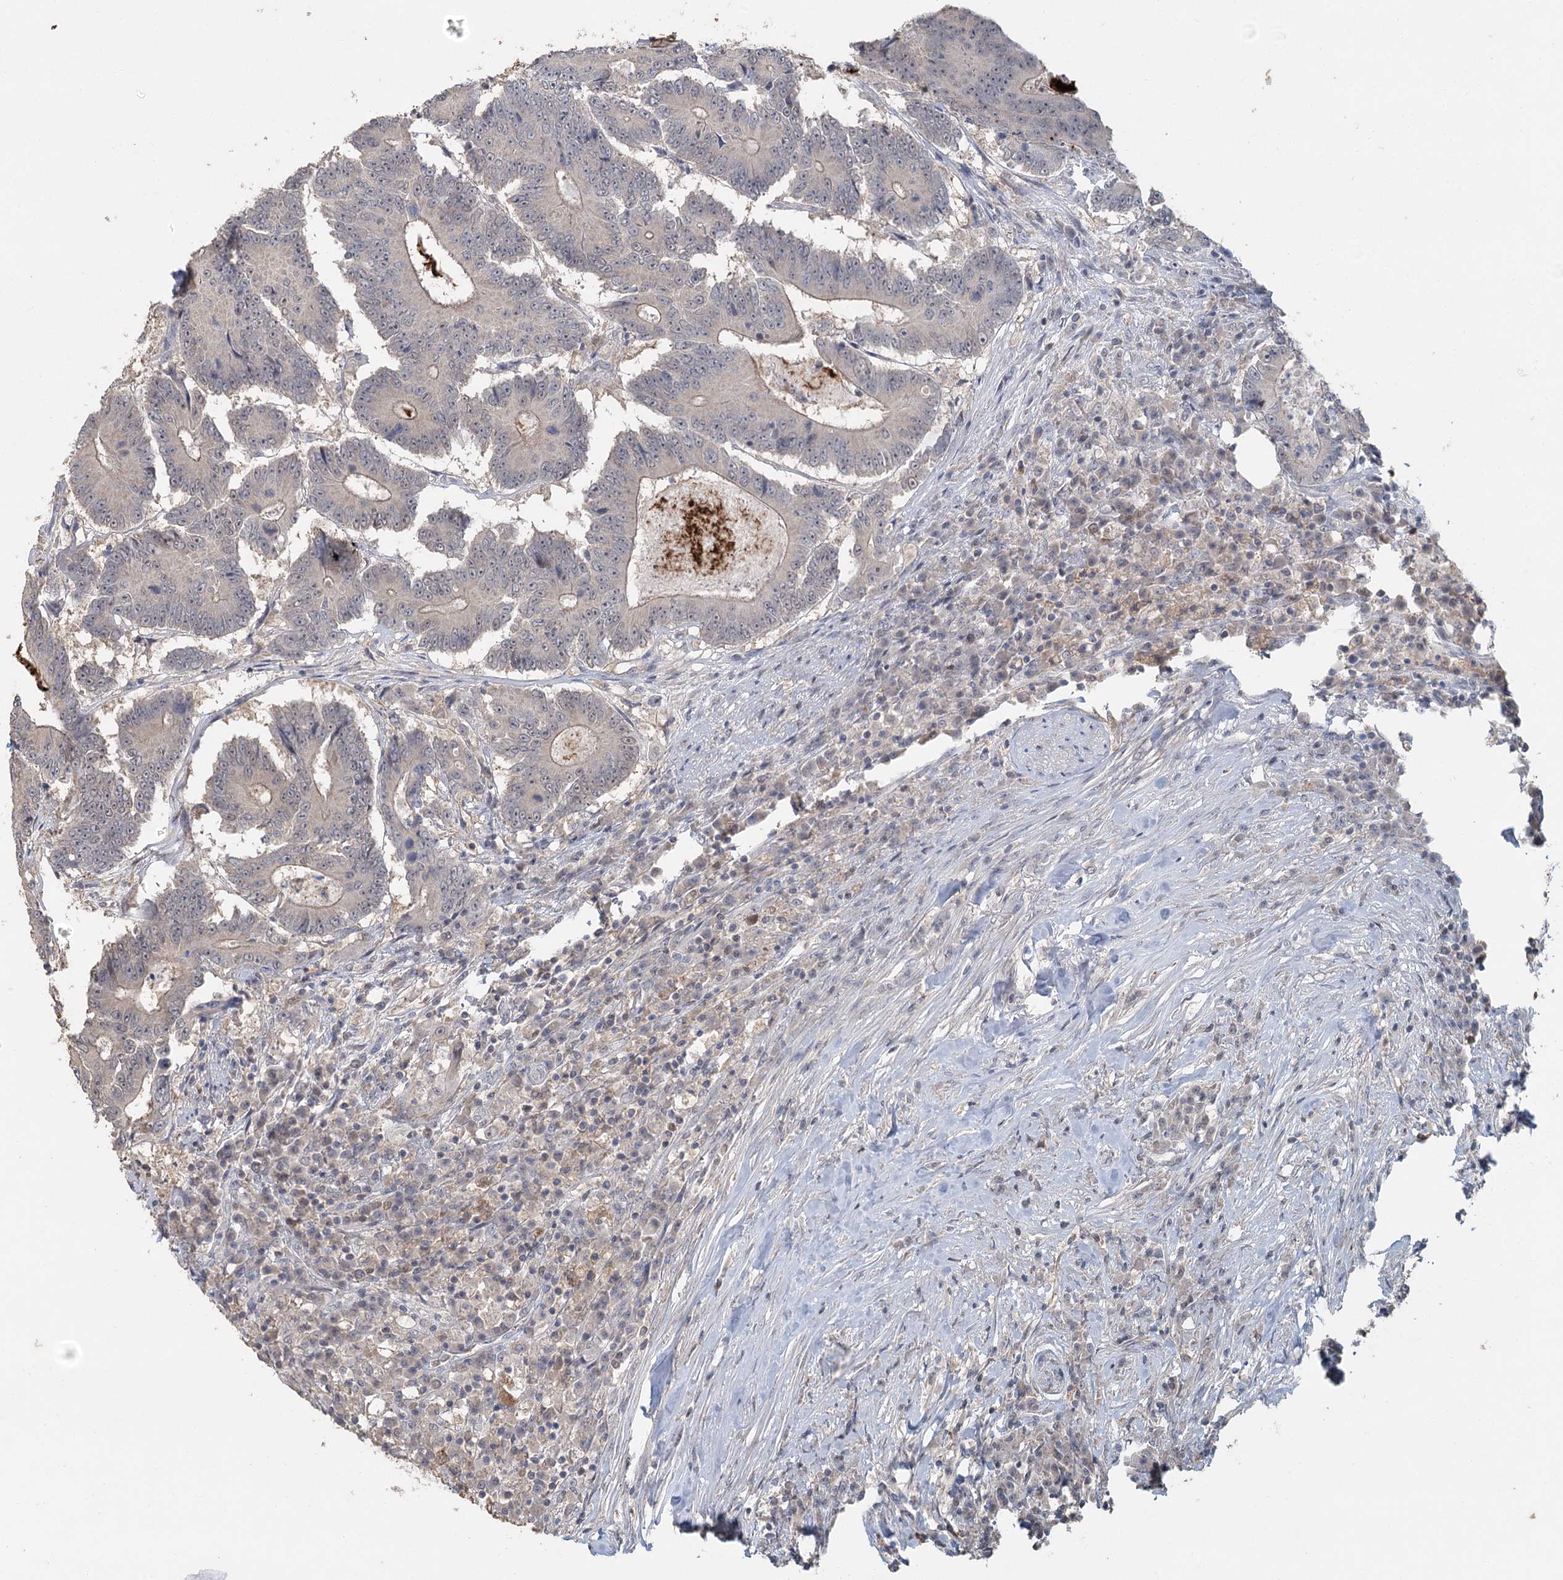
{"staining": {"intensity": "negative", "quantity": "none", "location": "none"}, "tissue": "colorectal cancer", "cell_type": "Tumor cells", "image_type": "cancer", "snomed": [{"axis": "morphology", "description": "Adenocarcinoma, NOS"}, {"axis": "topography", "description": "Colon"}], "caption": "Colorectal cancer (adenocarcinoma) stained for a protein using immunohistochemistry displays no expression tumor cells.", "gene": "ADK", "patient": {"sex": "male", "age": 83}}